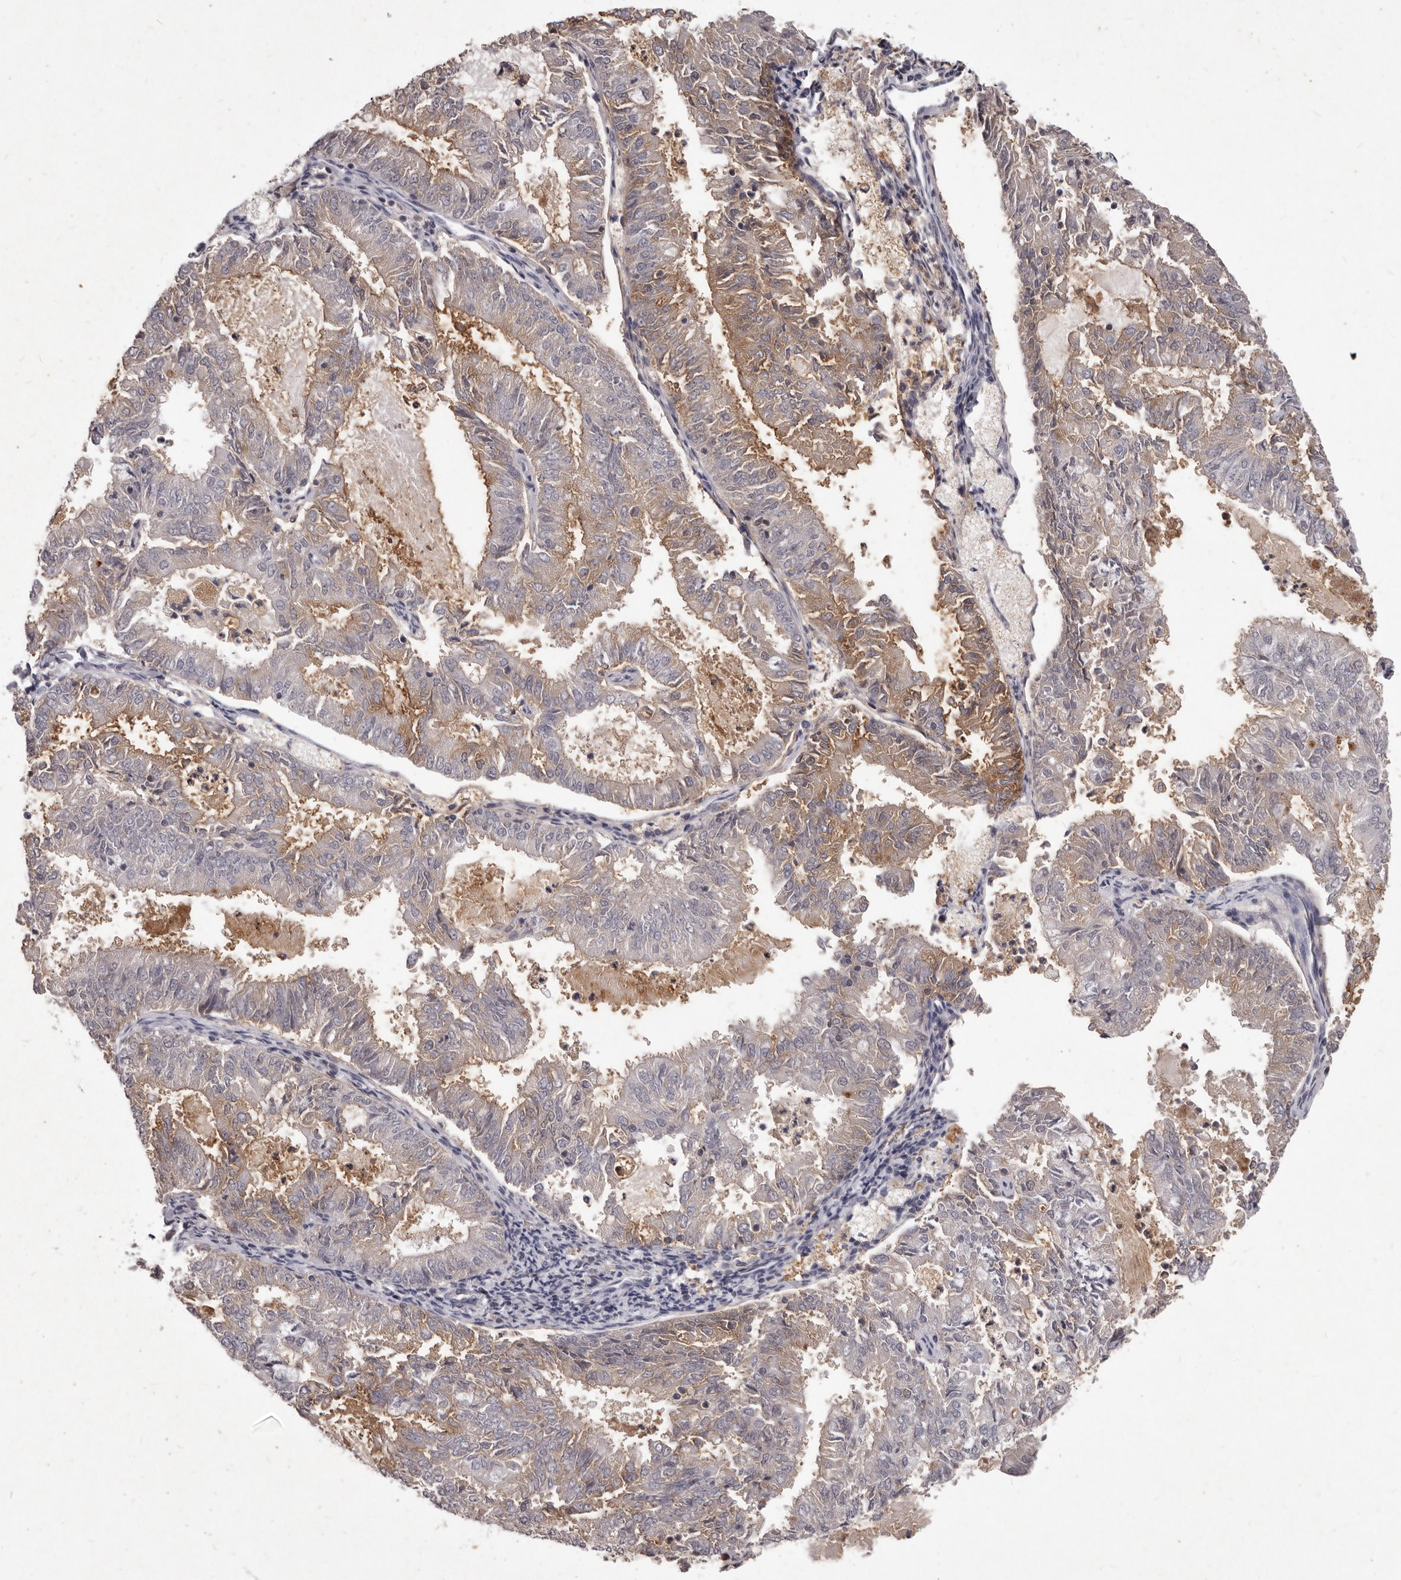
{"staining": {"intensity": "moderate", "quantity": "<25%", "location": "cytoplasmic/membranous"}, "tissue": "endometrial cancer", "cell_type": "Tumor cells", "image_type": "cancer", "snomed": [{"axis": "morphology", "description": "Adenocarcinoma, NOS"}, {"axis": "topography", "description": "Endometrium"}], "caption": "A histopathology image of human endometrial cancer (adenocarcinoma) stained for a protein reveals moderate cytoplasmic/membranous brown staining in tumor cells. The staining is performed using DAB brown chromogen to label protein expression. The nuclei are counter-stained blue using hematoxylin.", "gene": "GPRC5C", "patient": {"sex": "female", "age": 57}}